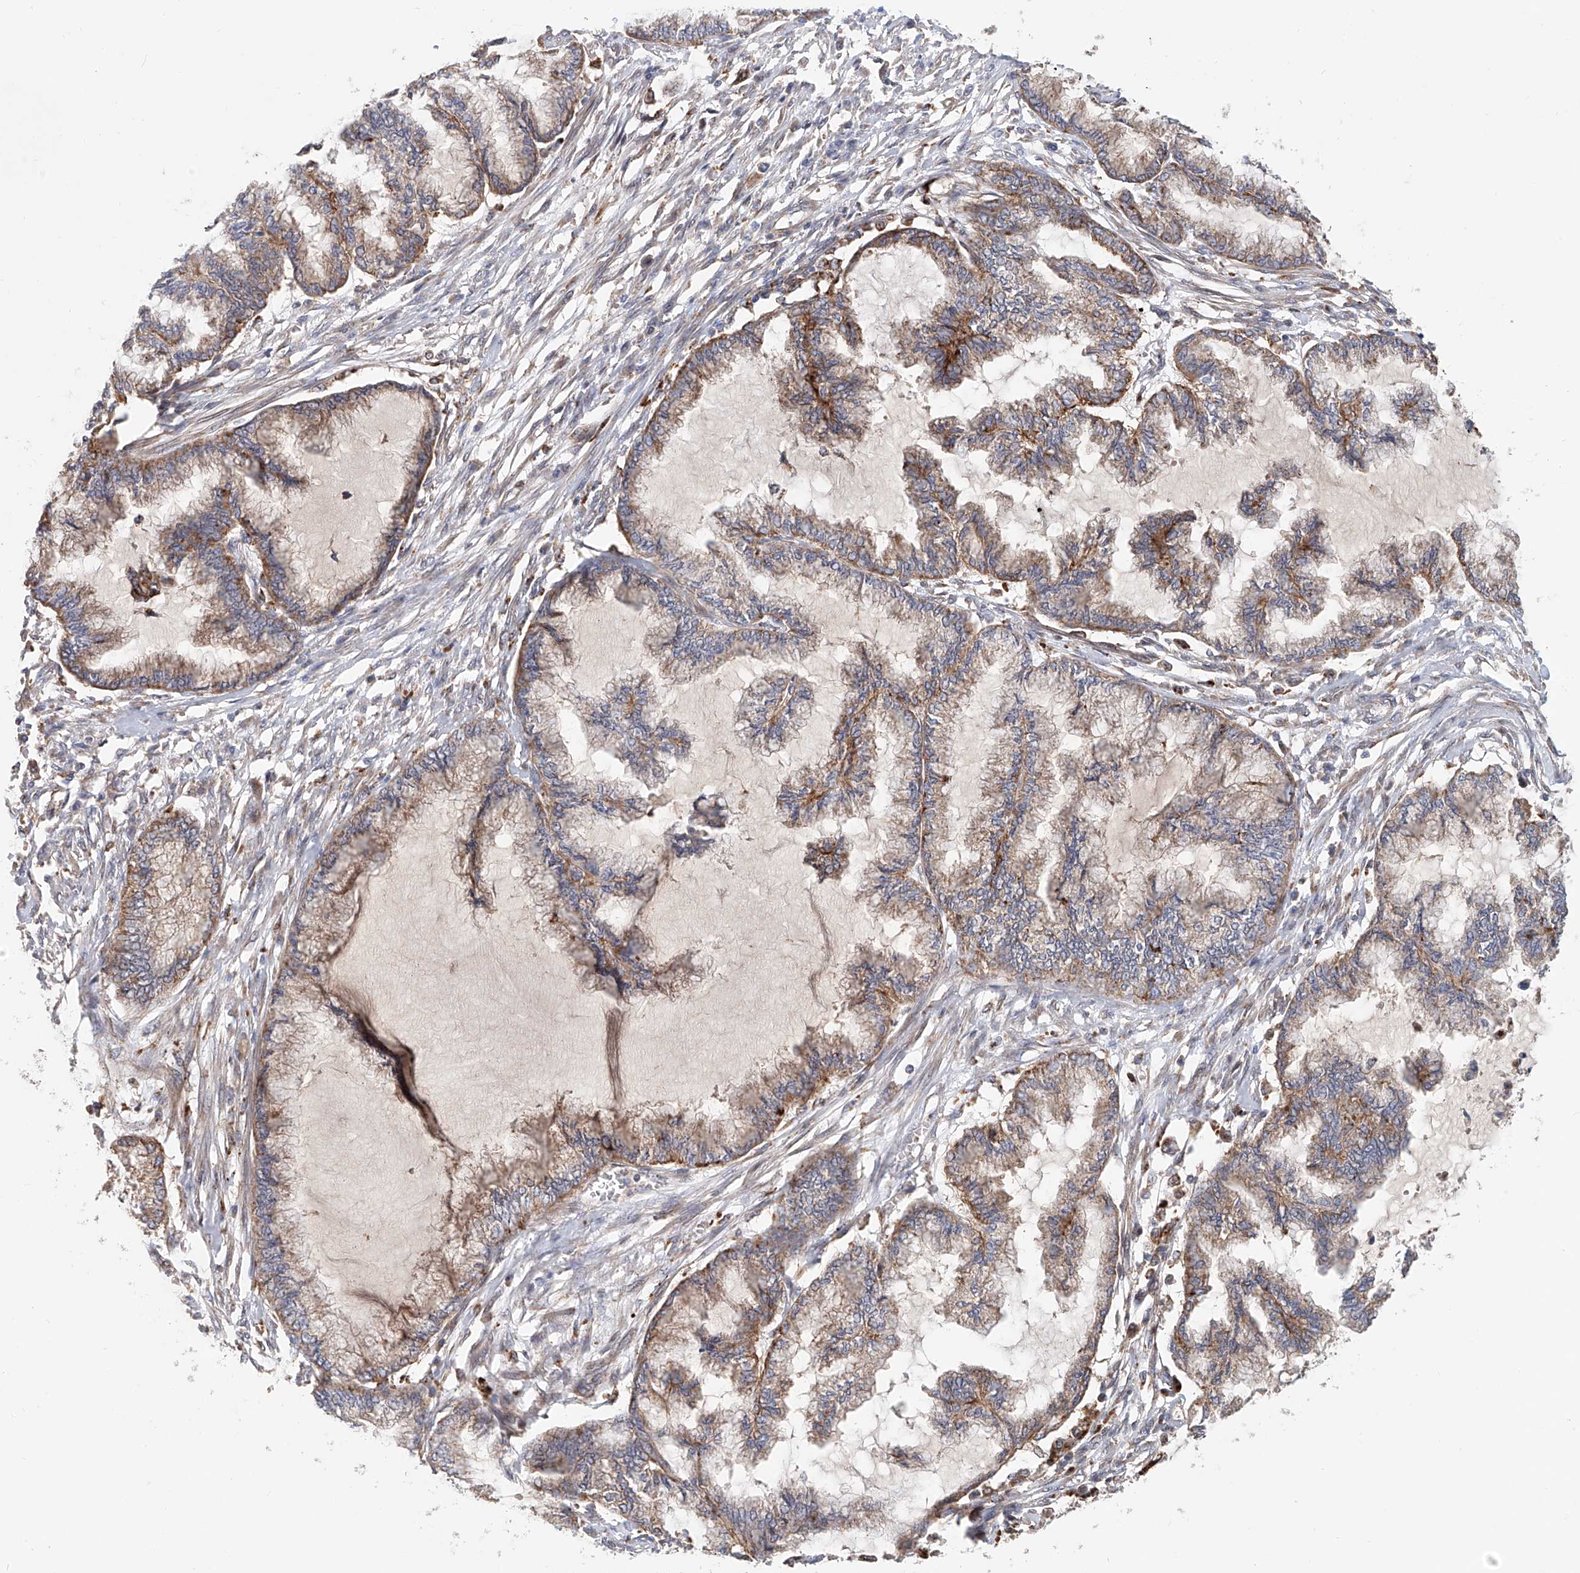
{"staining": {"intensity": "moderate", "quantity": "25%-75%", "location": "cytoplasmic/membranous"}, "tissue": "endometrial cancer", "cell_type": "Tumor cells", "image_type": "cancer", "snomed": [{"axis": "morphology", "description": "Adenocarcinoma, NOS"}, {"axis": "topography", "description": "Endometrium"}], "caption": "A brown stain shows moderate cytoplasmic/membranous expression of a protein in adenocarcinoma (endometrial) tumor cells.", "gene": "HGSNAT", "patient": {"sex": "female", "age": 86}}